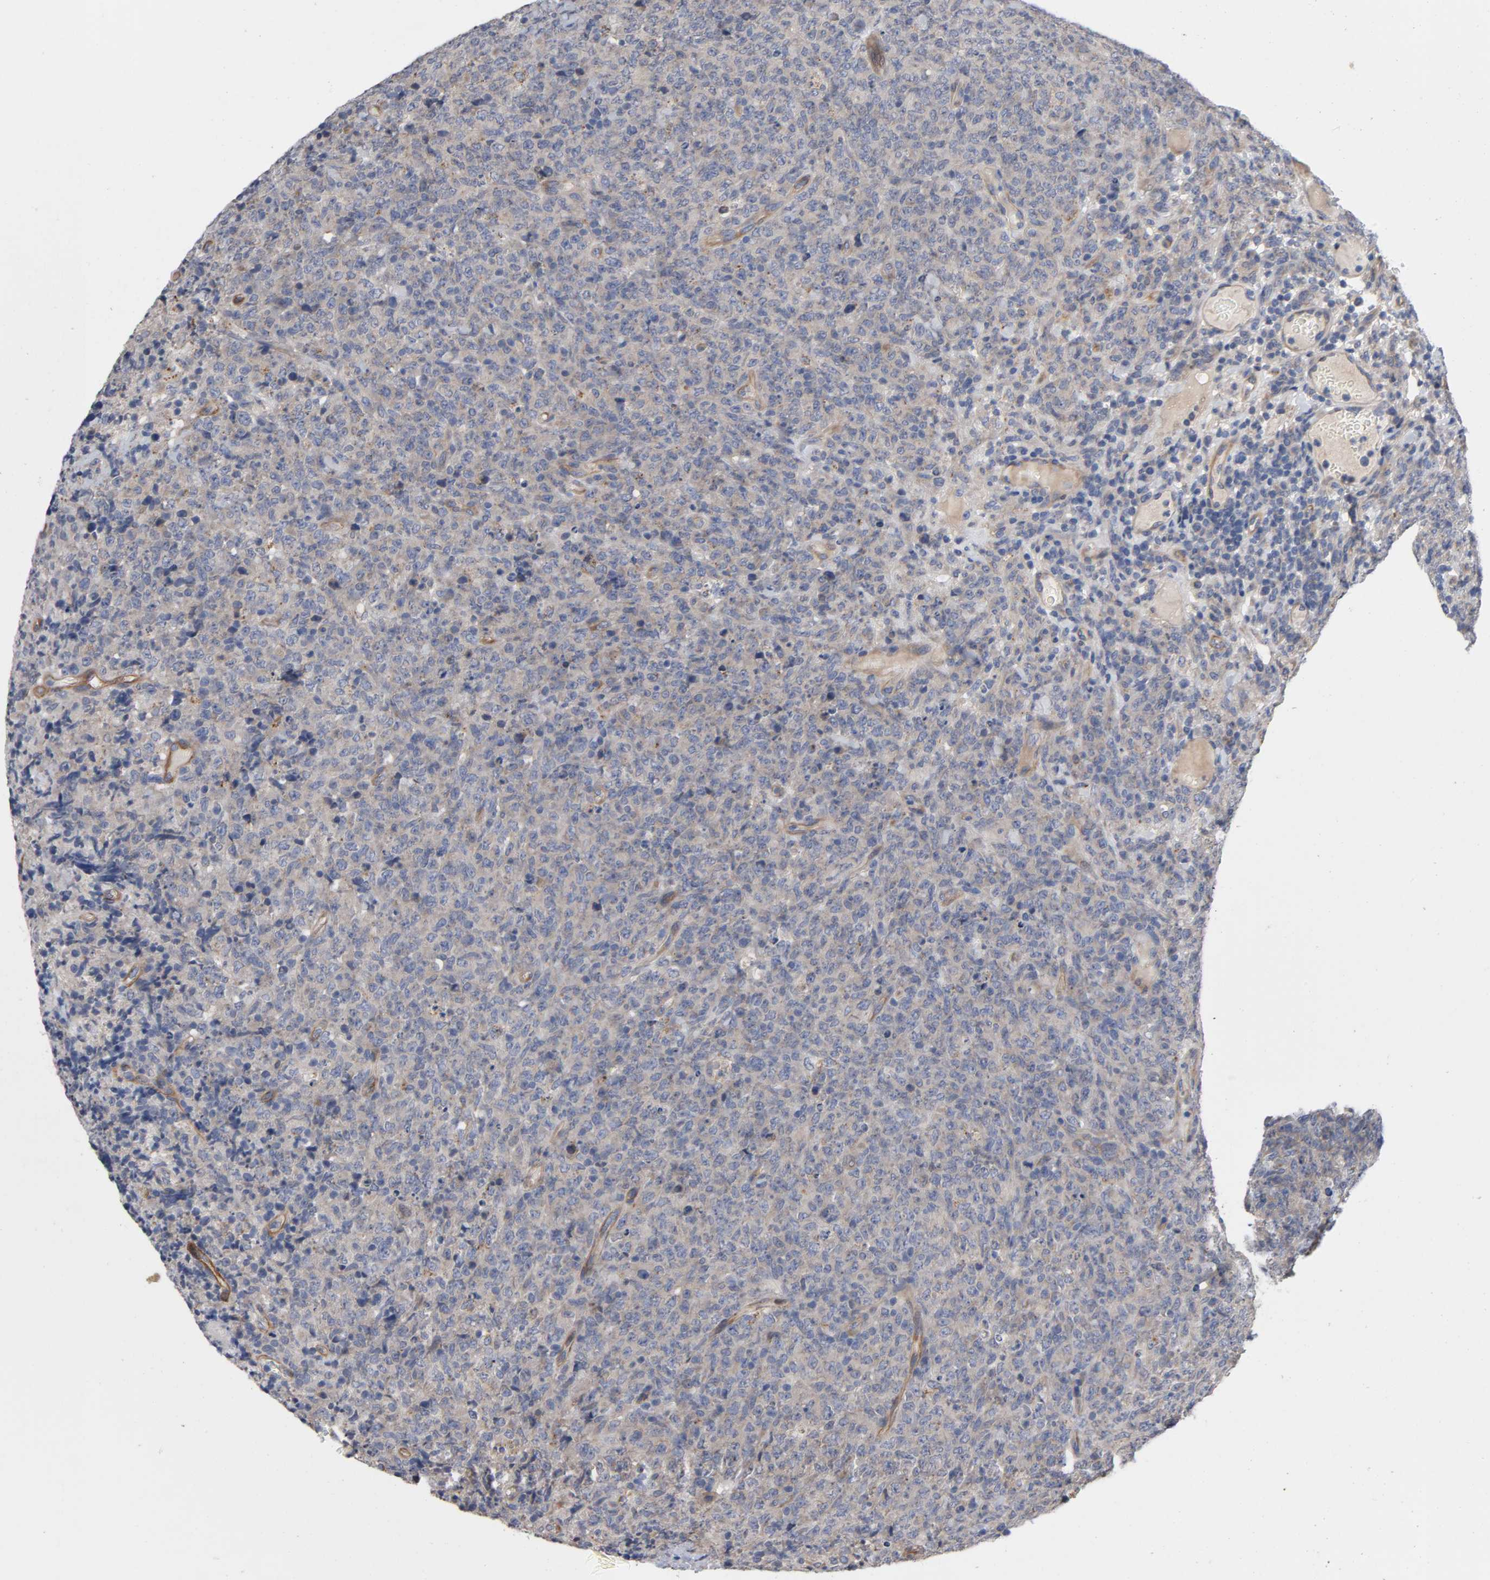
{"staining": {"intensity": "weak", "quantity": "25%-75%", "location": "cytoplasmic/membranous"}, "tissue": "lymphoma", "cell_type": "Tumor cells", "image_type": "cancer", "snomed": [{"axis": "morphology", "description": "Malignant lymphoma, non-Hodgkin's type, High grade"}, {"axis": "topography", "description": "Tonsil"}], "caption": "An image of lymphoma stained for a protein shows weak cytoplasmic/membranous brown staining in tumor cells.", "gene": "CCDC134", "patient": {"sex": "female", "age": 36}}